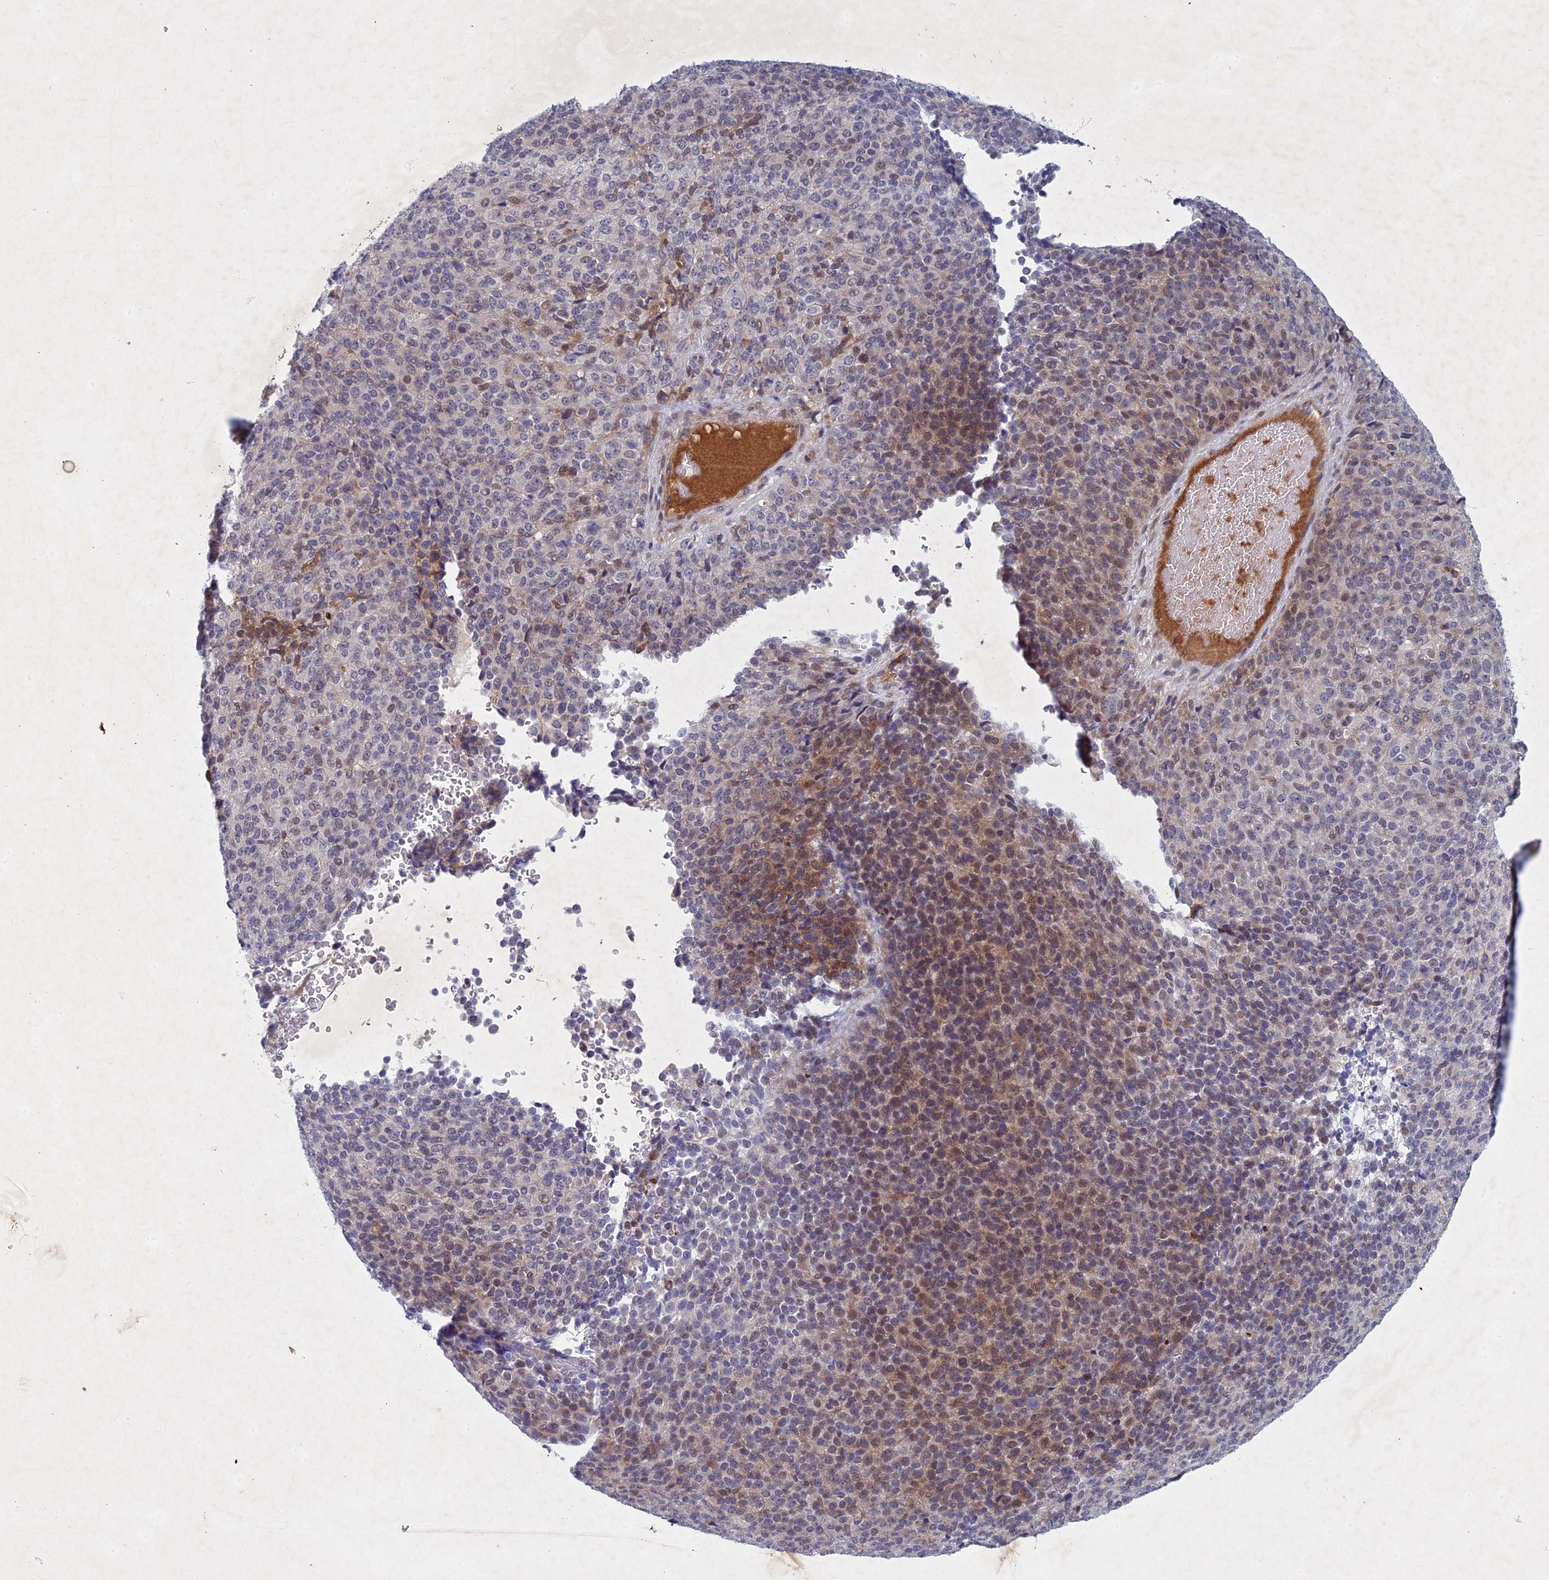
{"staining": {"intensity": "moderate", "quantity": "<25%", "location": "cytoplasmic/membranous"}, "tissue": "melanoma", "cell_type": "Tumor cells", "image_type": "cancer", "snomed": [{"axis": "morphology", "description": "Malignant melanoma, Metastatic site"}, {"axis": "topography", "description": "Brain"}], "caption": "Immunohistochemical staining of human malignant melanoma (metastatic site) reveals low levels of moderate cytoplasmic/membranous positivity in approximately <25% of tumor cells. The staining was performed using DAB to visualize the protein expression in brown, while the nuclei were stained in blue with hematoxylin (Magnification: 20x).", "gene": "PTHLH", "patient": {"sex": "female", "age": 56}}